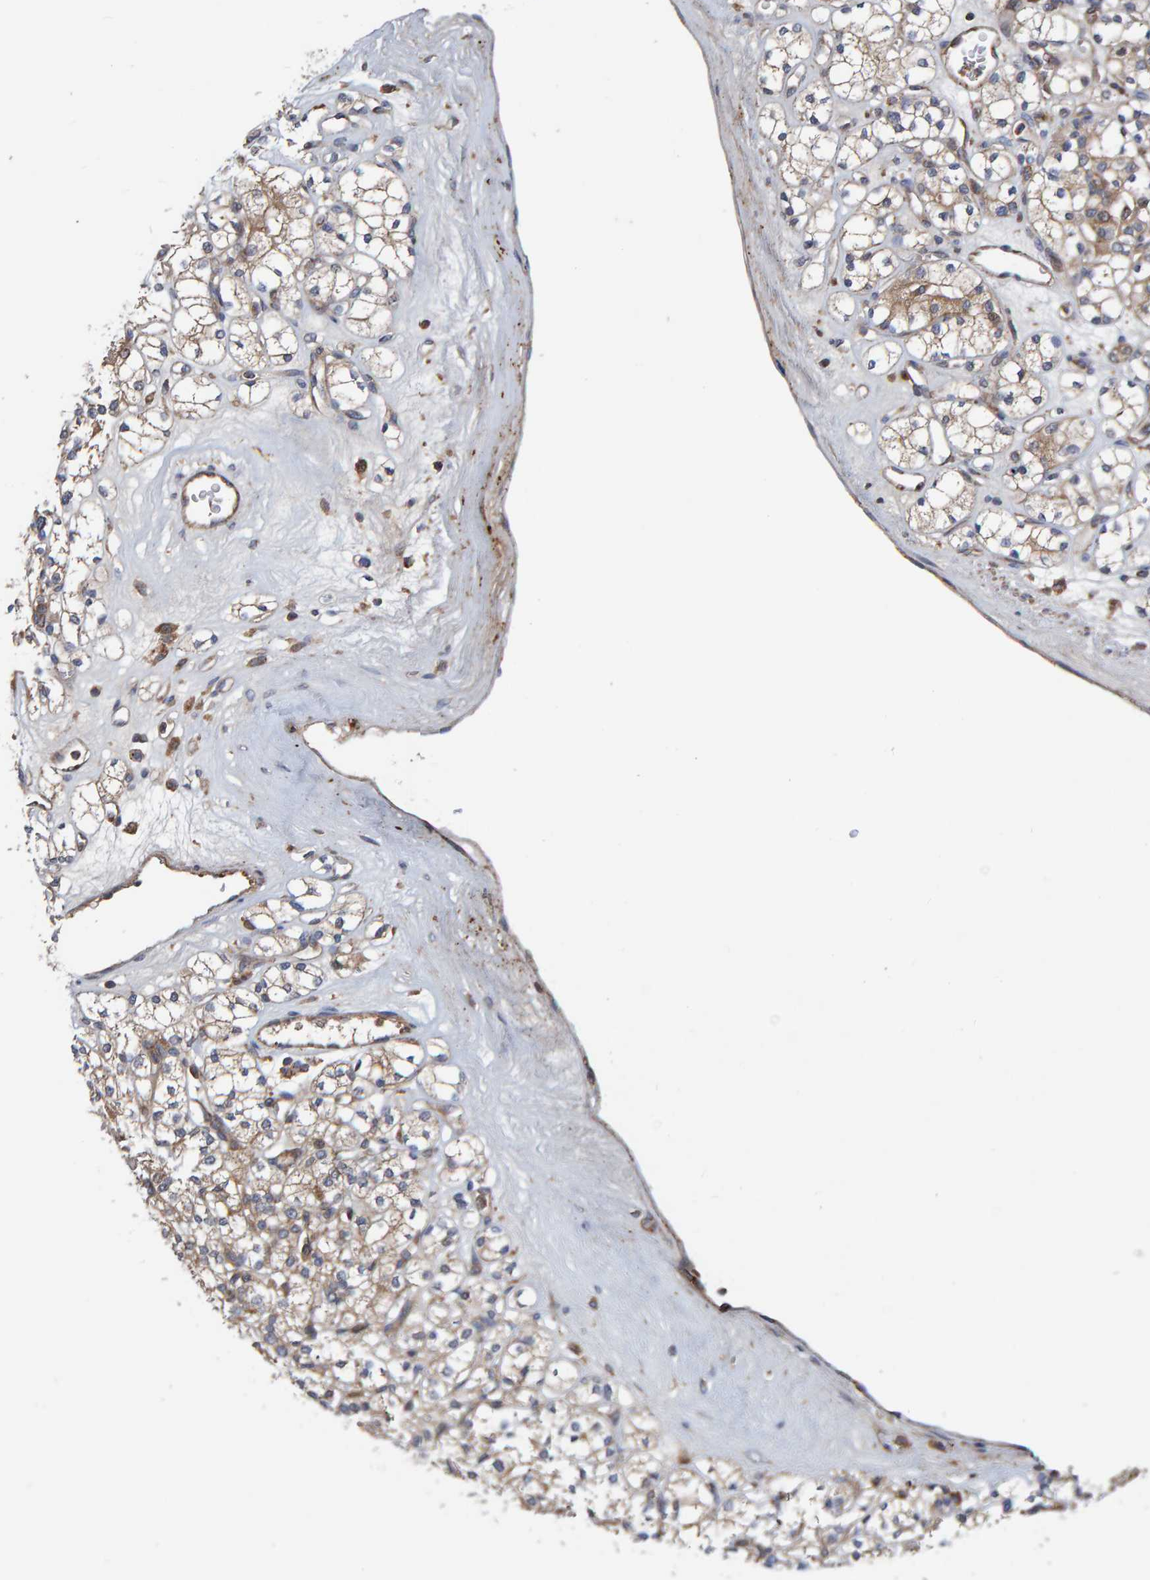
{"staining": {"intensity": "moderate", "quantity": ">75%", "location": "cytoplasmic/membranous"}, "tissue": "renal cancer", "cell_type": "Tumor cells", "image_type": "cancer", "snomed": [{"axis": "morphology", "description": "Adenocarcinoma, NOS"}, {"axis": "topography", "description": "Kidney"}], "caption": "Immunohistochemistry of human adenocarcinoma (renal) exhibits medium levels of moderate cytoplasmic/membranous staining in approximately >75% of tumor cells.", "gene": "KIAA0753", "patient": {"sex": "male", "age": 77}}